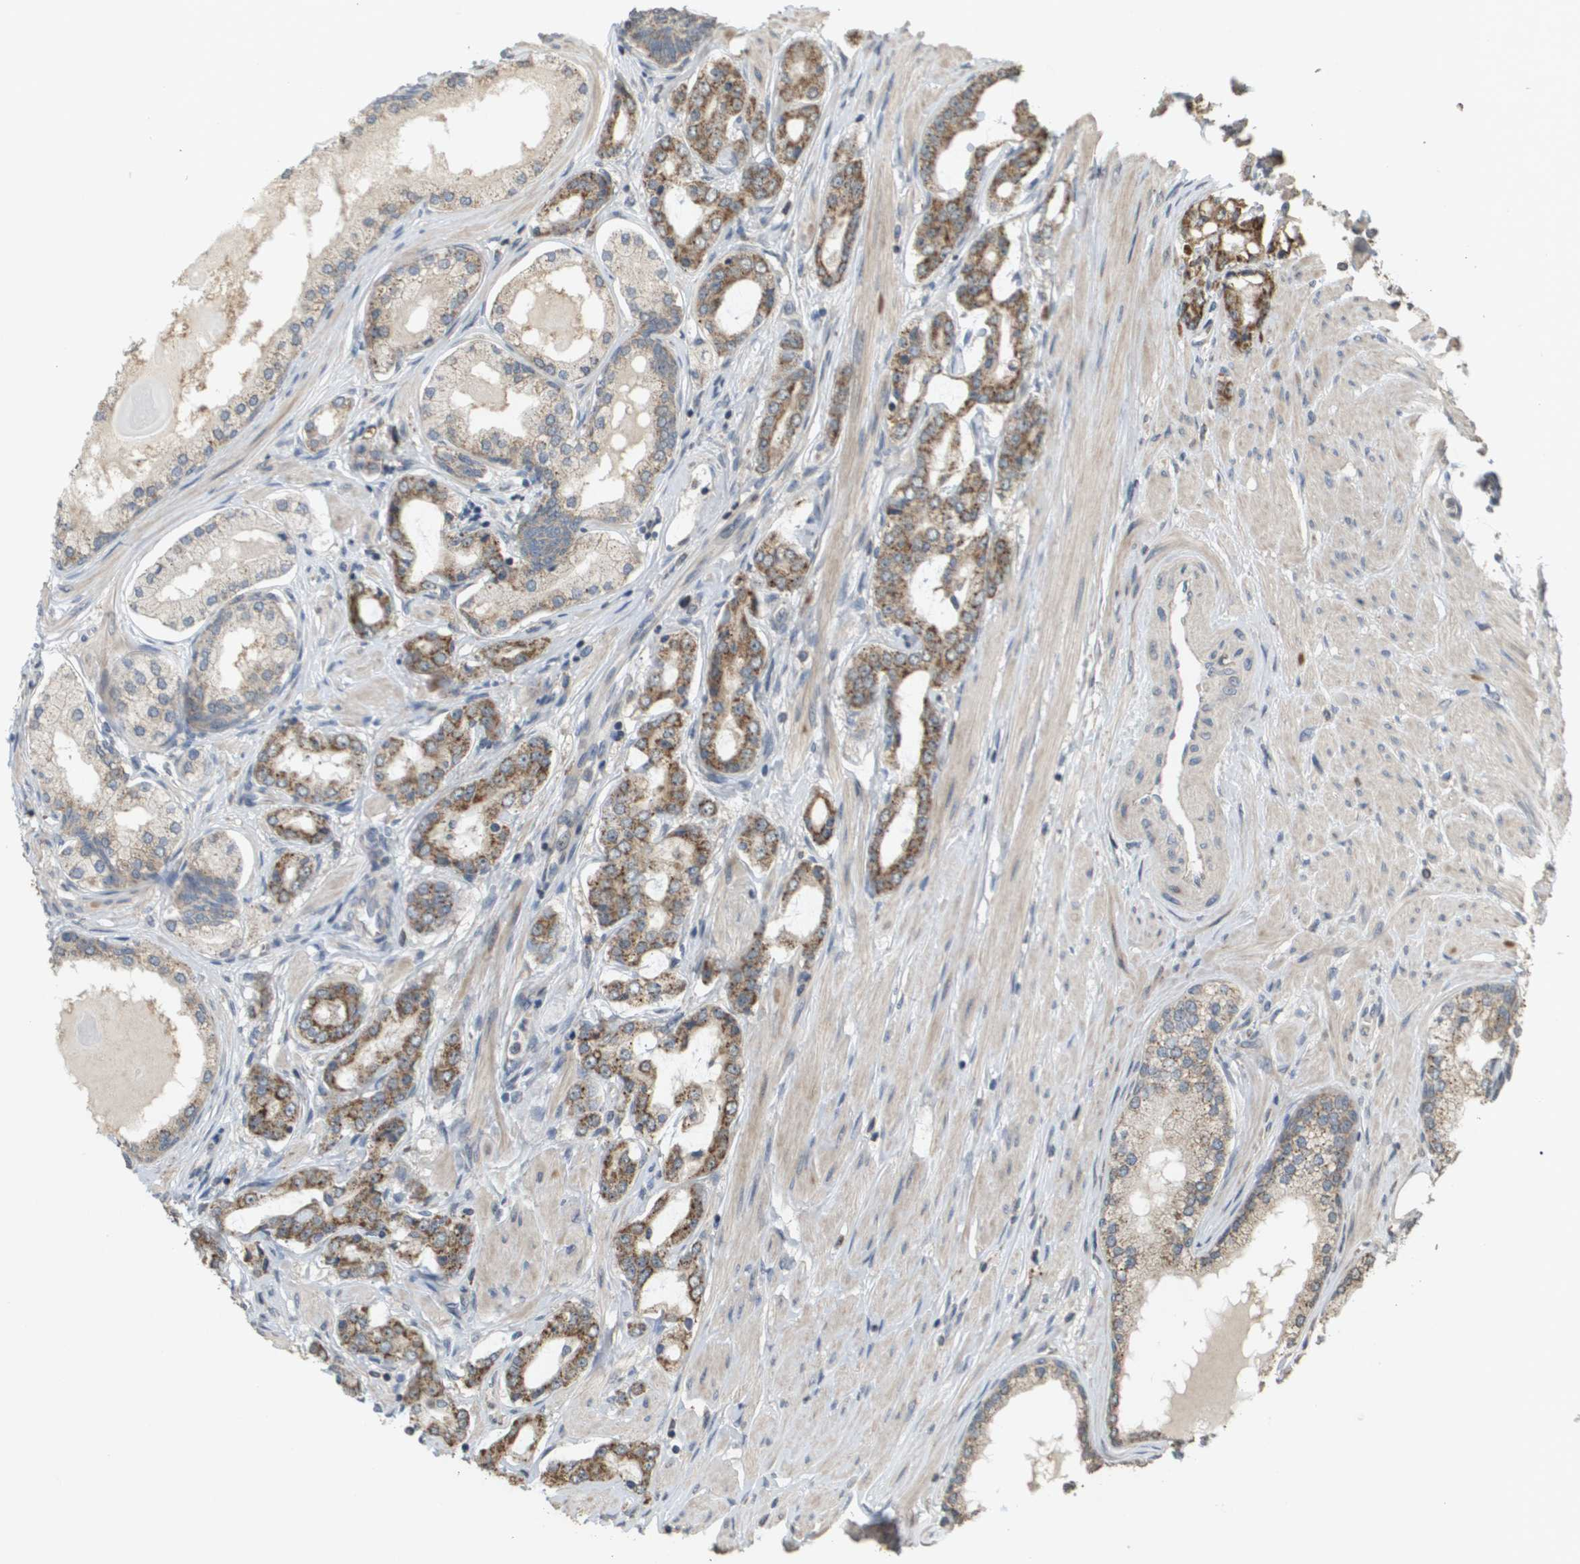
{"staining": {"intensity": "moderate", "quantity": ">75%", "location": "cytoplasmic/membranous"}, "tissue": "prostate cancer", "cell_type": "Tumor cells", "image_type": "cancer", "snomed": [{"axis": "morphology", "description": "Adenocarcinoma, Low grade"}, {"axis": "topography", "description": "Prostate"}], "caption": "The image demonstrates immunohistochemical staining of prostate cancer. There is moderate cytoplasmic/membranous expression is identified in approximately >75% of tumor cells.", "gene": "RAB21", "patient": {"sex": "male", "age": 63}}